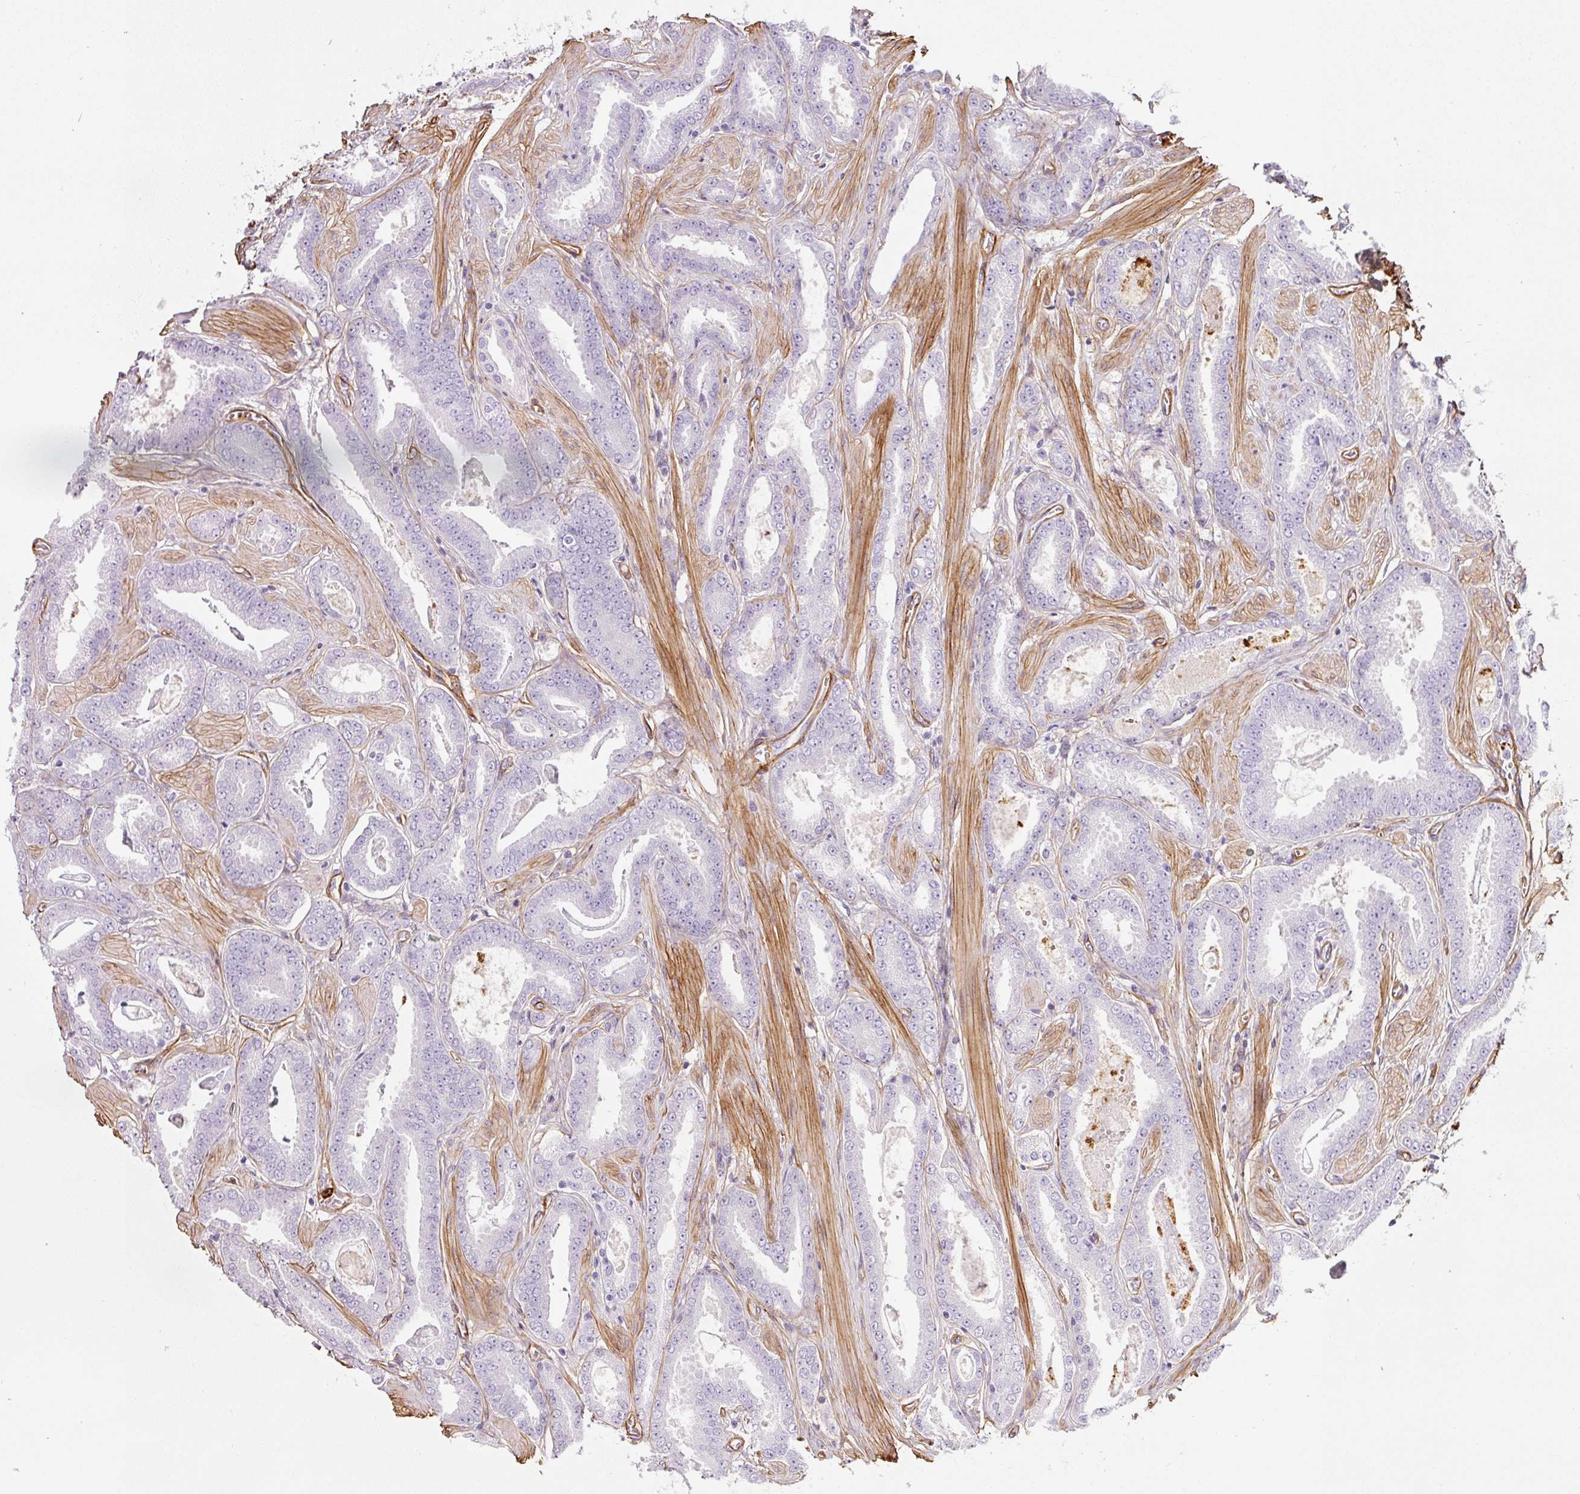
{"staining": {"intensity": "negative", "quantity": "none", "location": "none"}, "tissue": "prostate cancer", "cell_type": "Tumor cells", "image_type": "cancer", "snomed": [{"axis": "morphology", "description": "Adenocarcinoma, Low grade"}, {"axis": "topography", "description": "Prostate"}], "caption": "Human prostate cancer stained for a protein using immunohistochemistry displays no staining in tumor cells.", "gene": "LOXL4", "patient": {"sex": "male", "age": 42}}